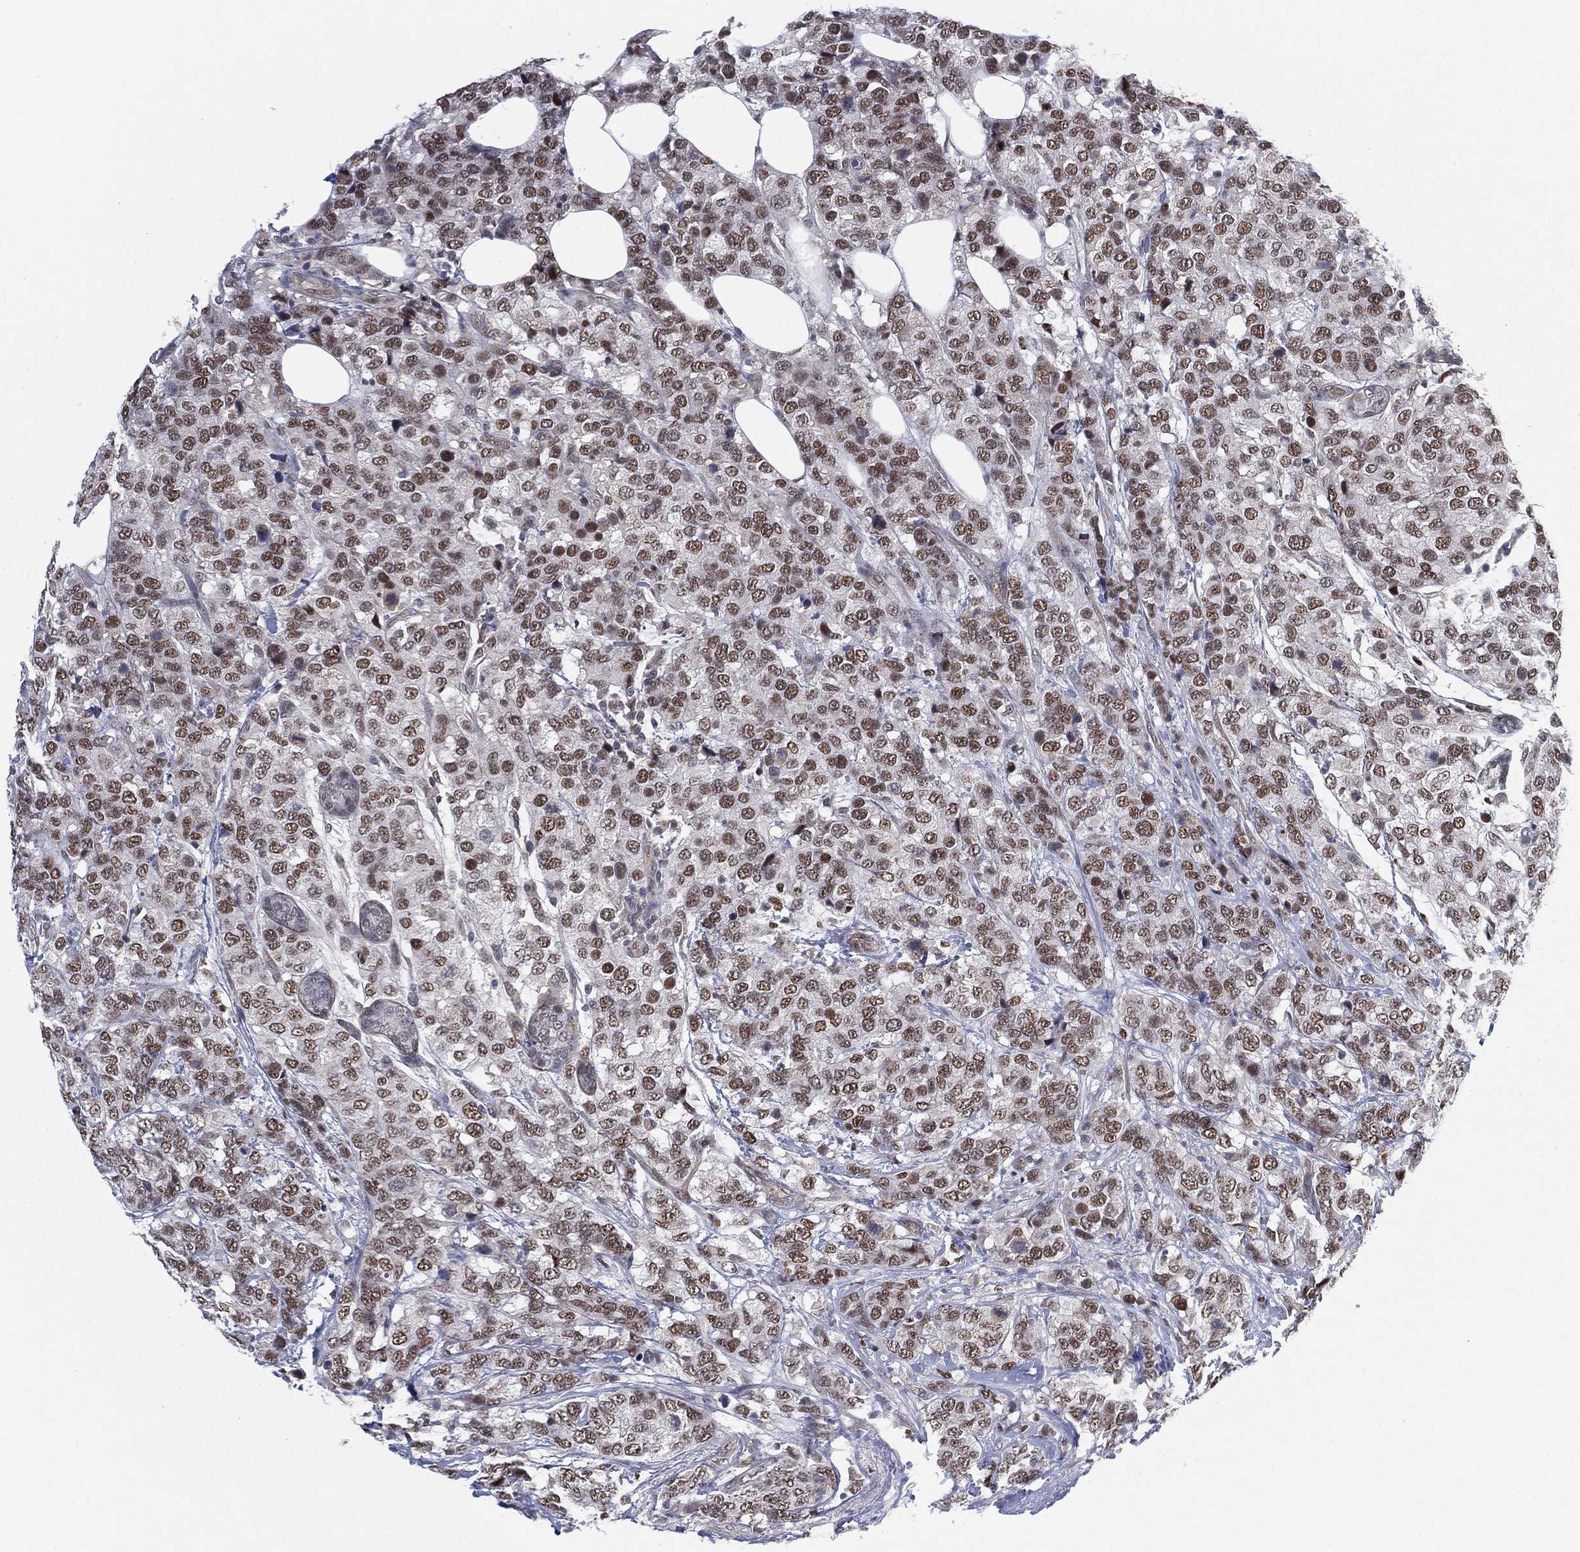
{"staining": {"intensity": "strong", "quantity": "<25%", "location": "nuclear"}, "tissue": "breast cancer", "cell_type": "Tumor cells", "image_type": "cancer", "snomed": [{"axis": "morphology", "description": "Lobular carcinoma"}, {"axis": "topography", "description": "Breast"}], "caption": "Immunohistochemistry of human lobular carcinoma (breast) demonstrates medium levels of strong nuclear staining in about <25% of tumor cells. (IHC, brightfield microscopy, high magnification).", "gene": "GSE1", "patient": {"sex": "female", "age": 59}}